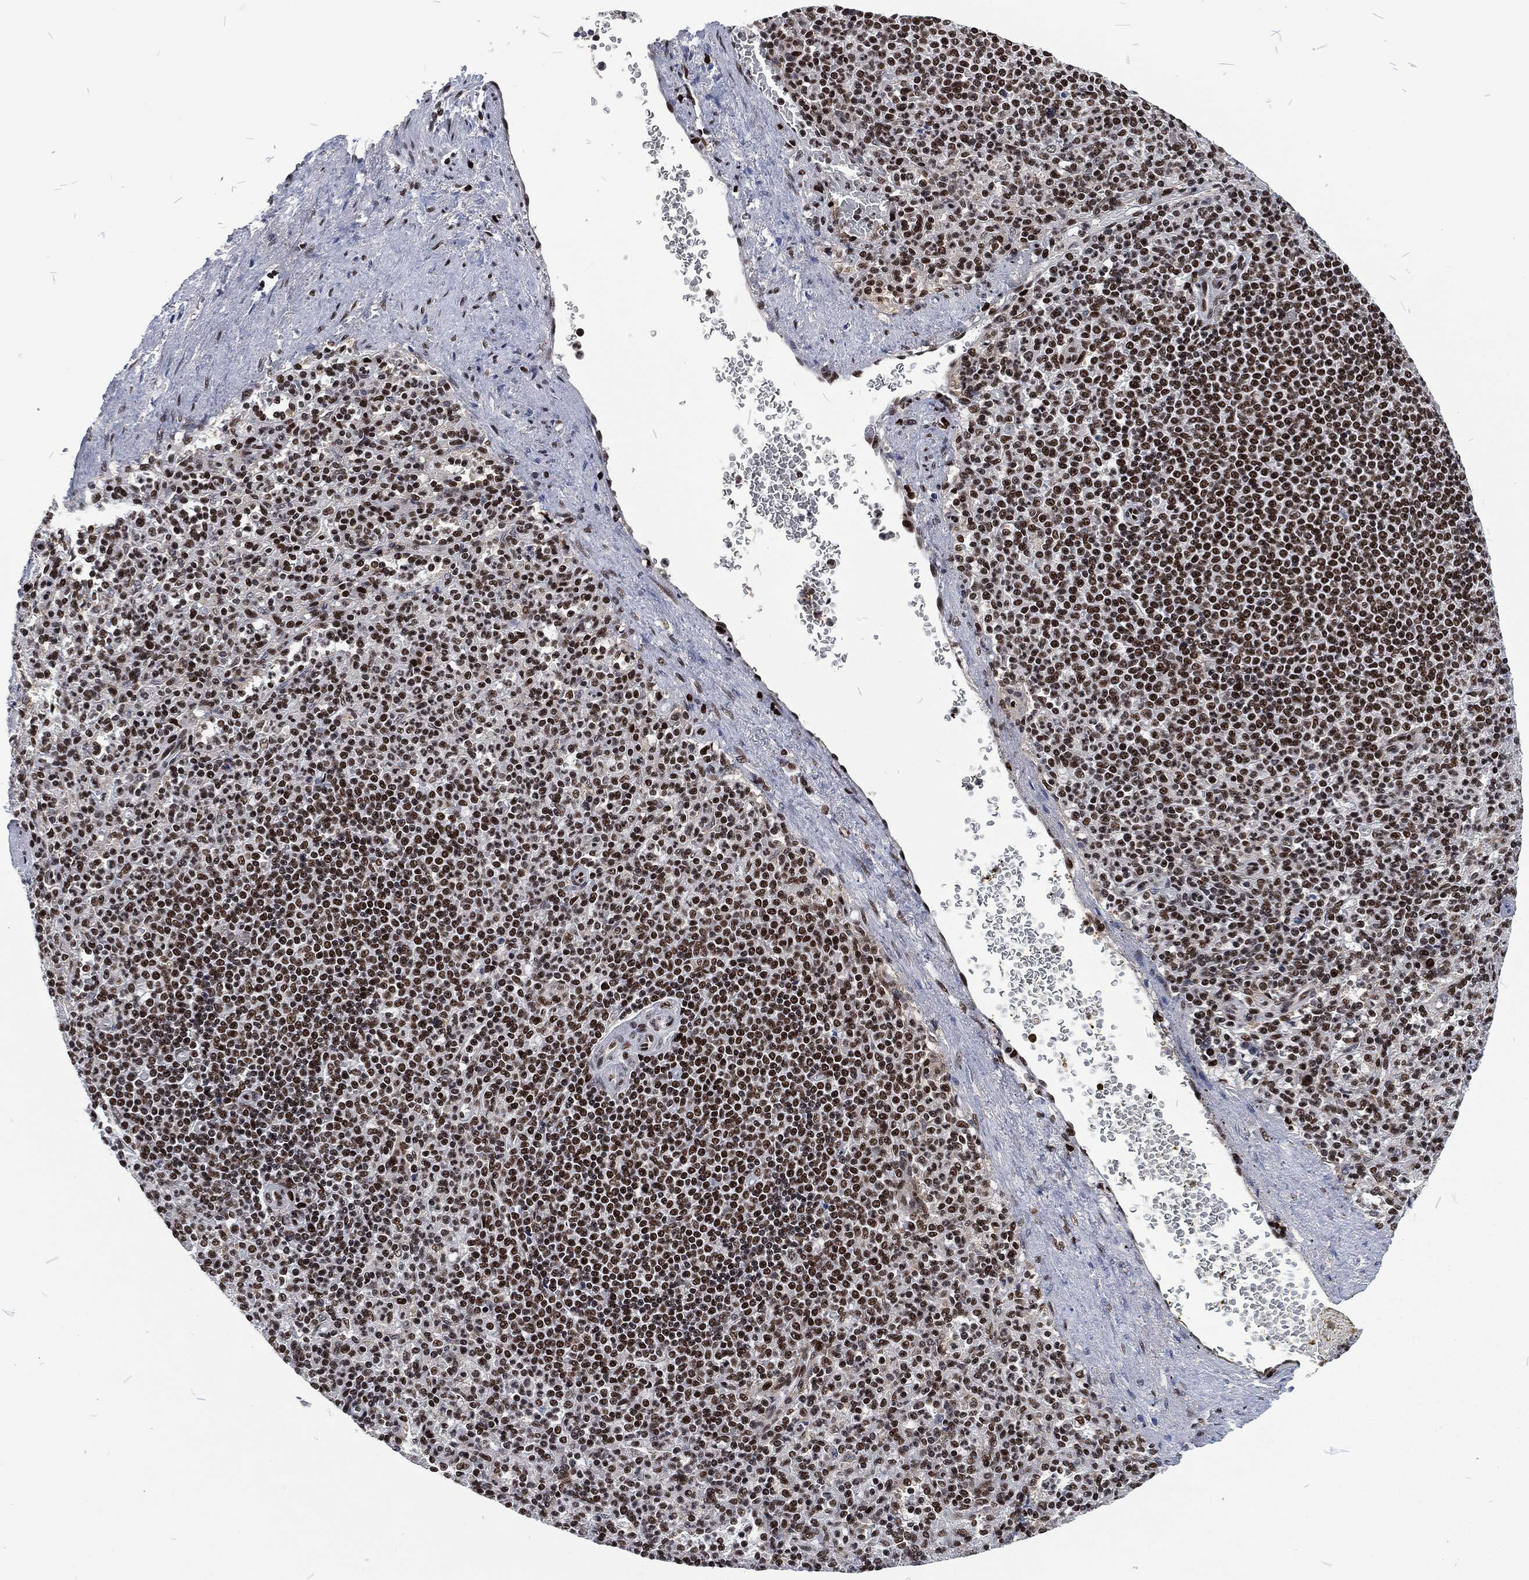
{"staining": {"intensity": "strong", "quantity": "<25%", "location": "nuclear"}, "tissue": "spleen", "cell_type": "Cells in red pulp", "image_type": "normal", "snomed": [{"axis": "morphology", "description": "Normal tissue, NOS"}, {"axis": "topography", "description": "Spleen"}], "caption": "Protein staining by IHC reveals strong nuclear staining in about <25% of cells in red pulp in unremarkable spleen.", "gene": "DCPS", "patient": {"sex": "female", "age": 74}}